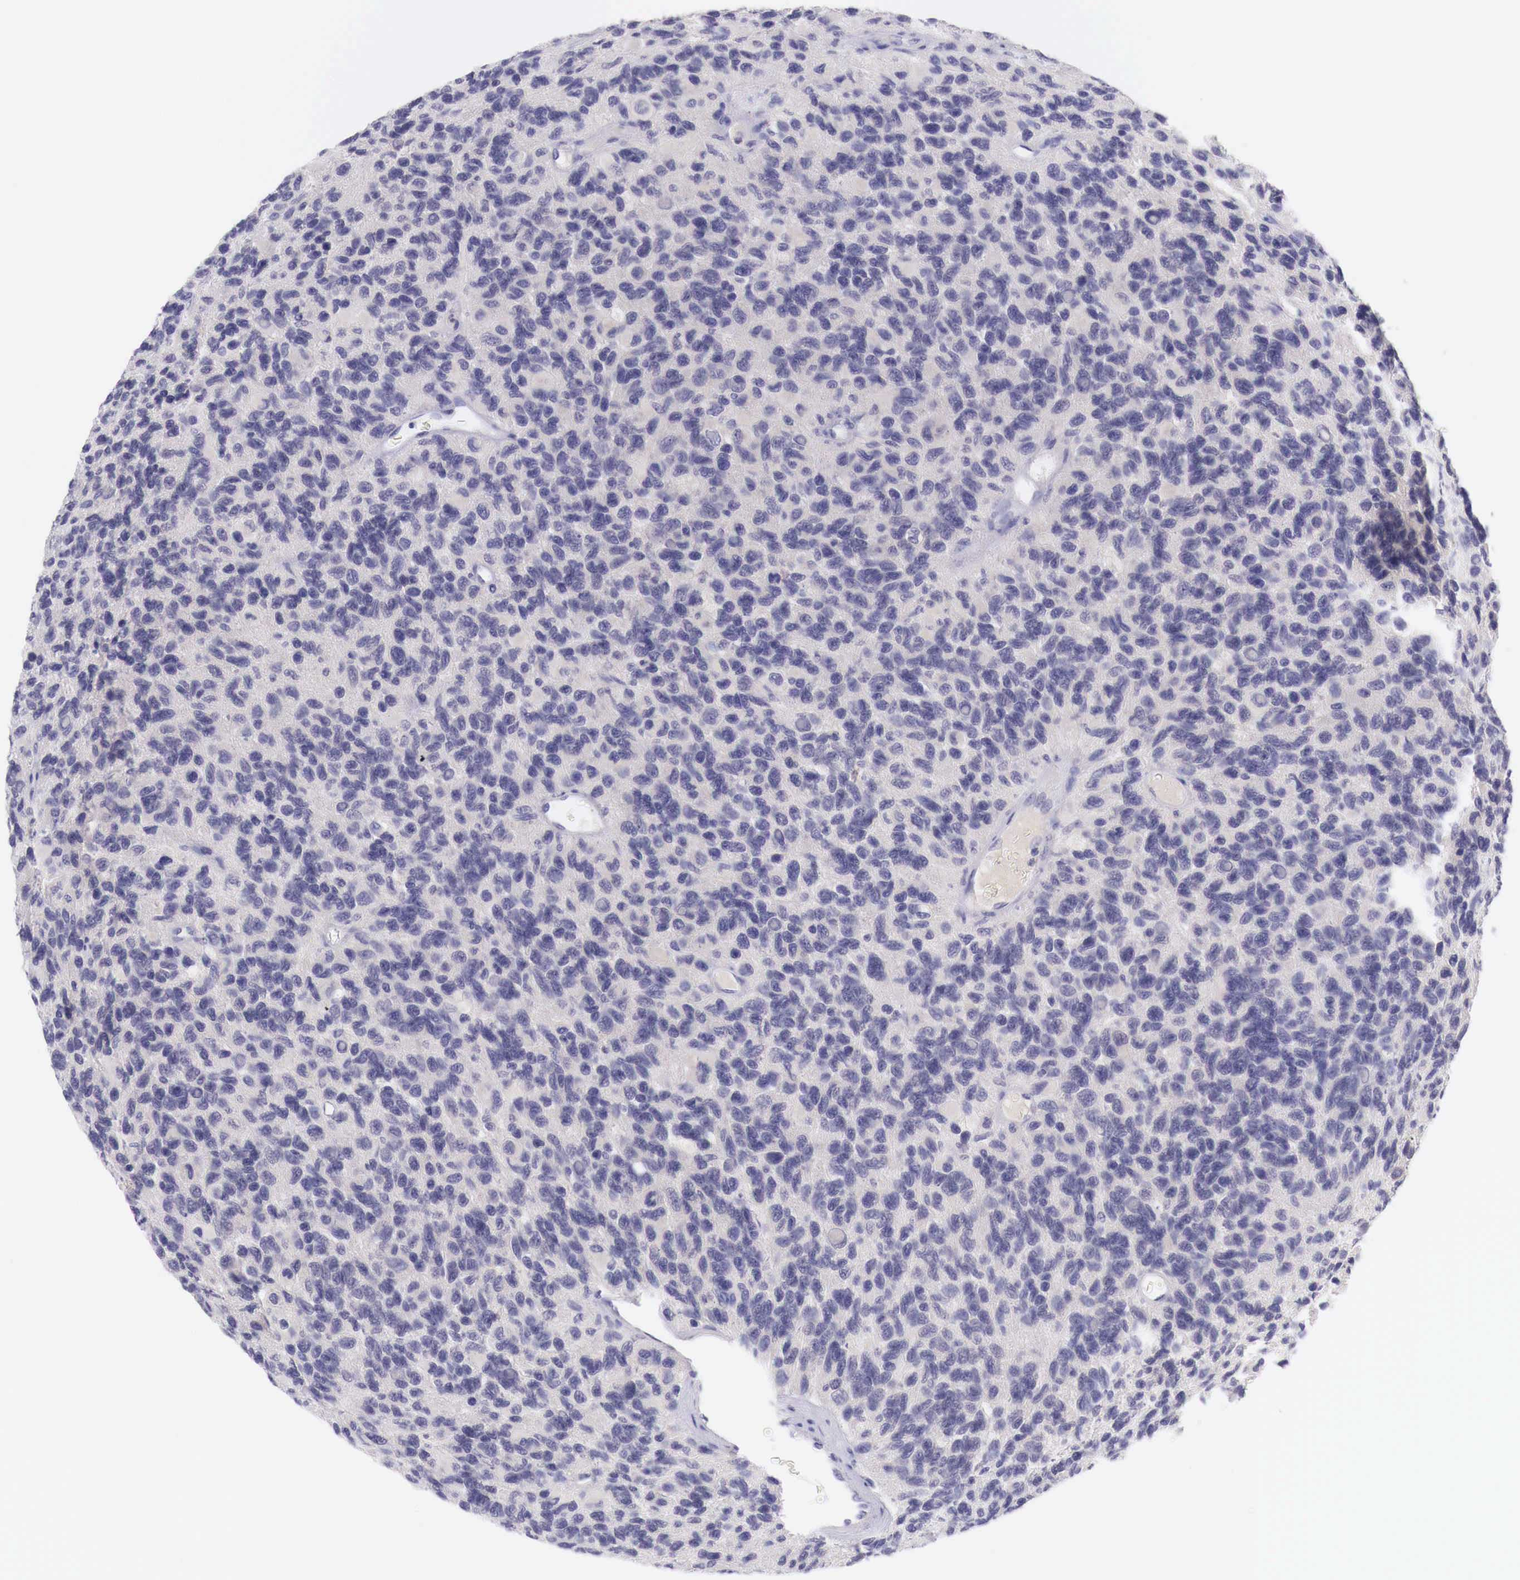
{"staining": {"intensity": "negative", "quantity": "none", "location": "none"}, "tissue": "glioma", "cell_type": "Tumor cells", "image_type": "cancer", "snomed": [{"axis": "morphology", "description": "Glioma, malignant, High grade"}, {"axis": "topography", "description": "Brain"}], "caption": "There is no significant positivity in tumor cells of malignant glioma (high-grade).", "gene": "BCL6", "patient": {"sex": "male", "age": 77}}